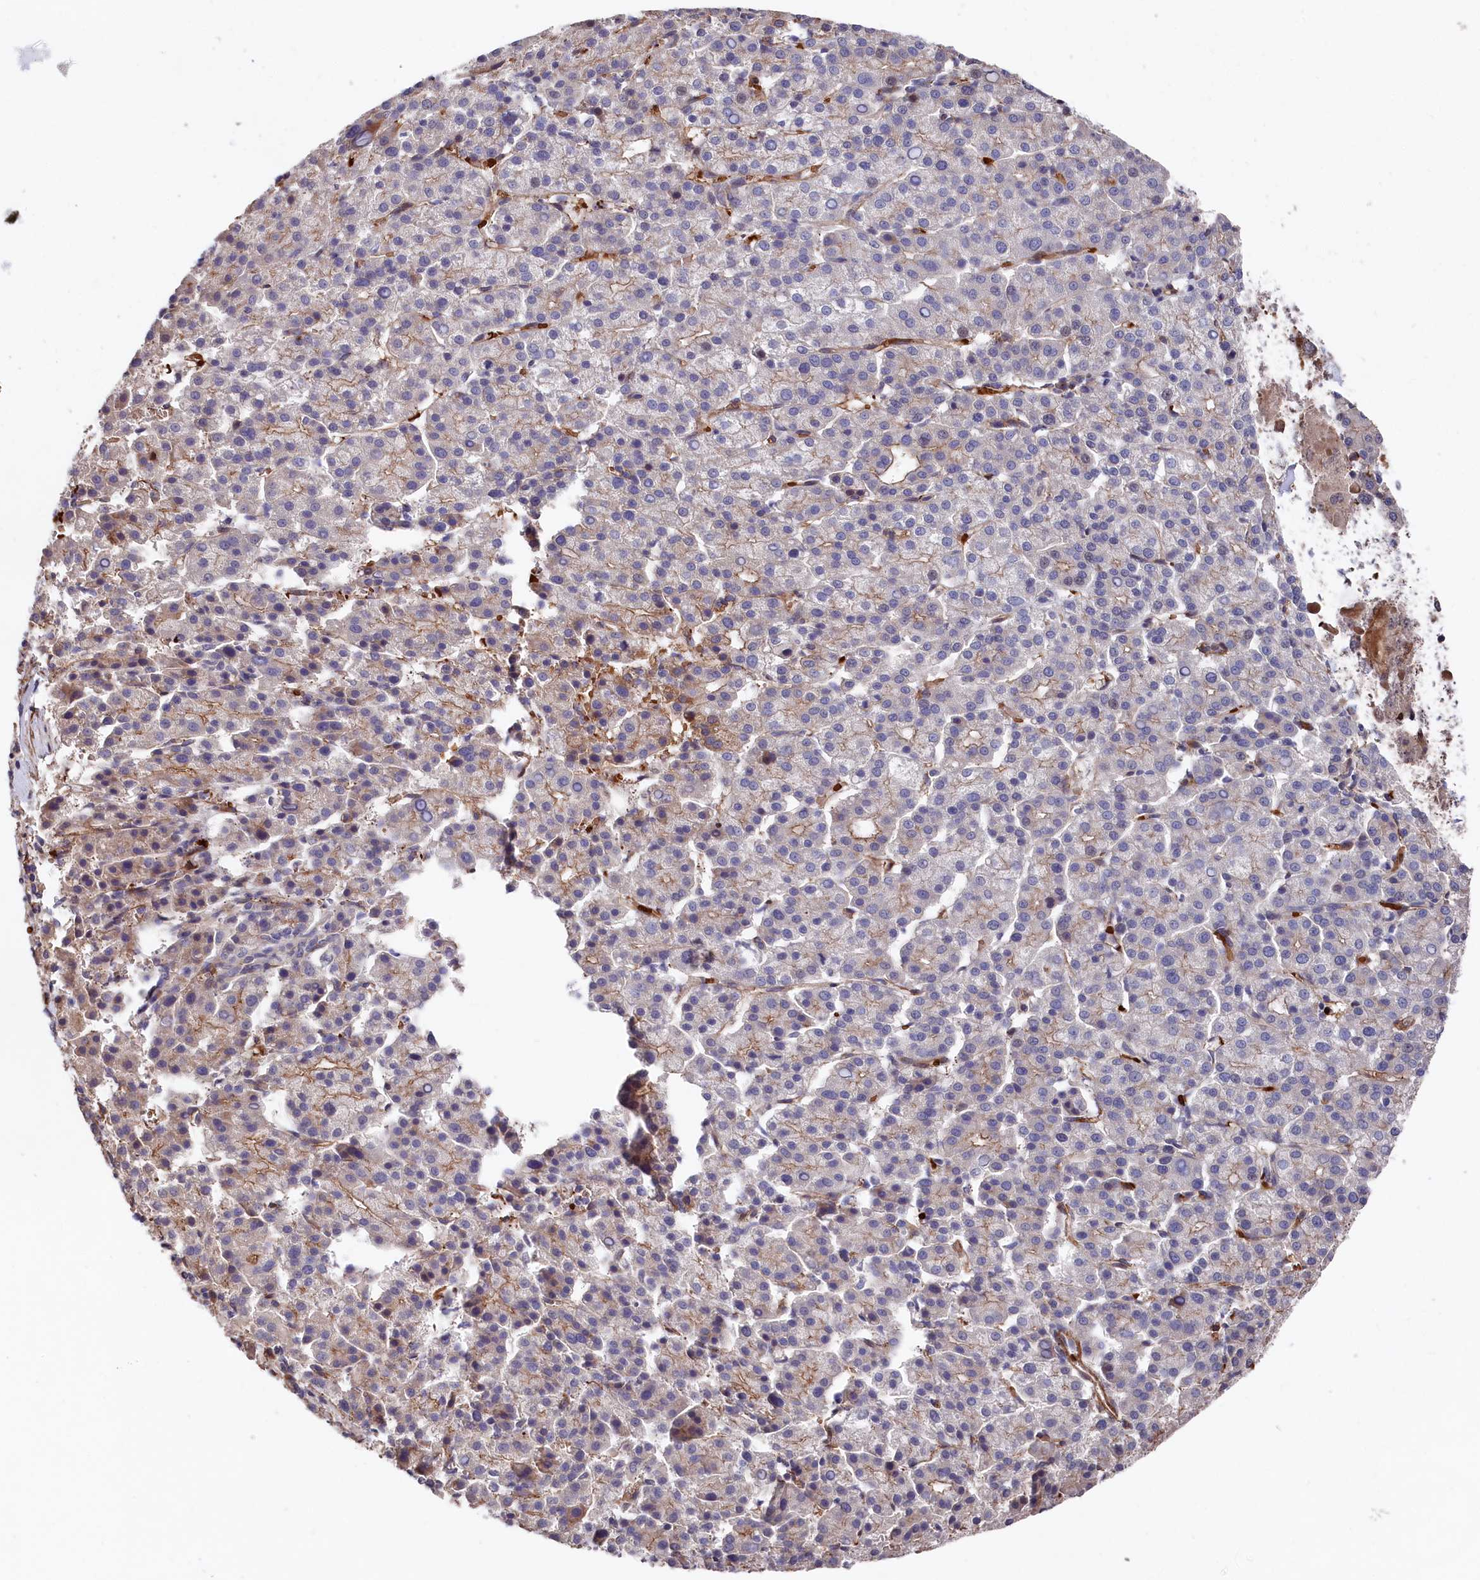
{"staining": {"intensity": "moderate", "quantity": "<25%", "location": "cytoplasmic/membranous"}, "tissue": "liver cancer", "cell_type": "Tumor cells", "image_type": "cancer", "snomed": [{"axis": "morphology", "description": "Carcinoma, Hepatocellular, NOS"}, {"axis": "topography", "description": "Liver"}], "caption": "Protein staining displays moderate cytoplasmic/membranous staining in approximately <25% of tumor cells in hepatocellular carcinoma (liver). Ihc stains the protein in brown and the nuclei are stained blue.", "gene": "TNKS1BP1", "patient": {"sex": "female", "age": 58}}